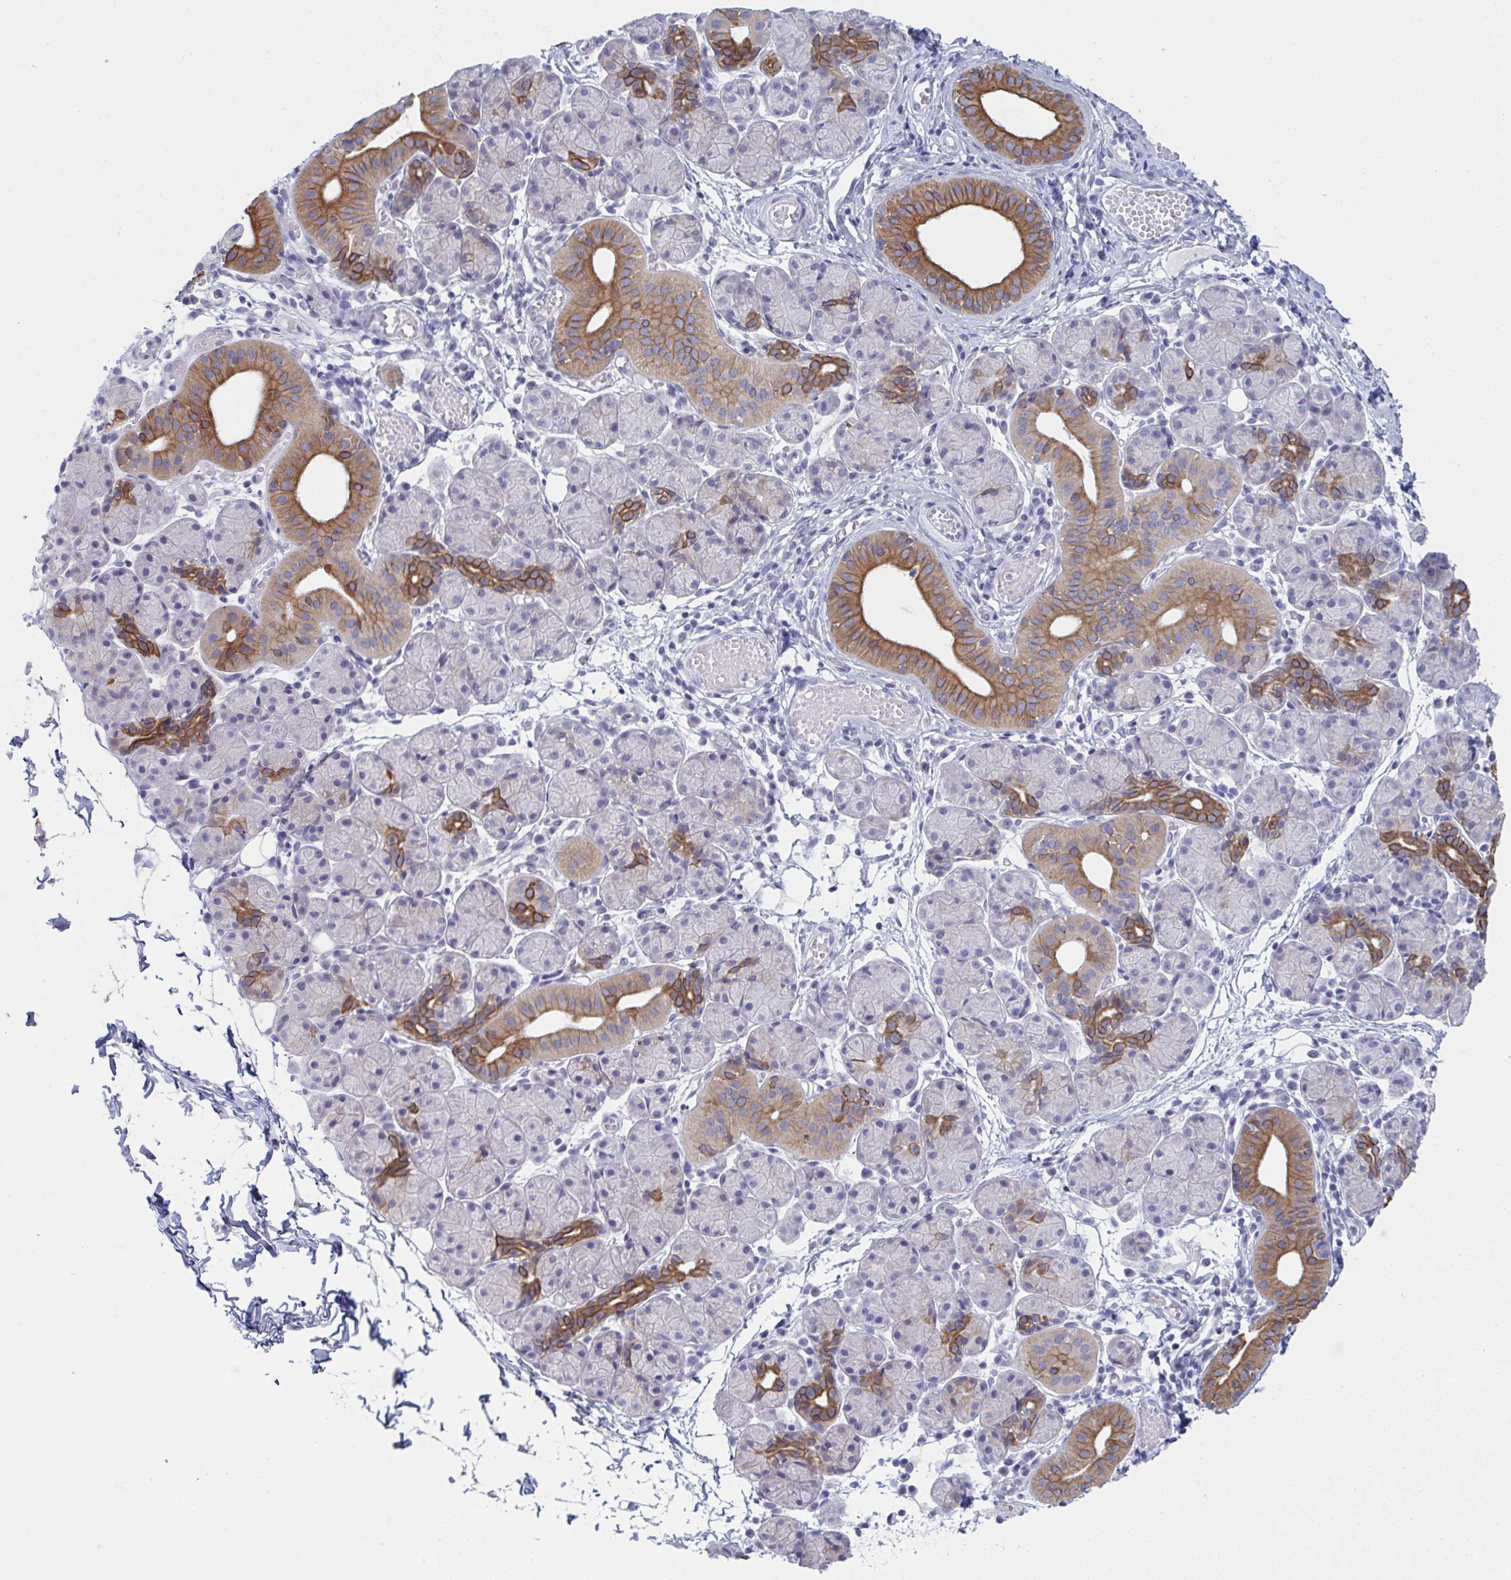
{"staining": {"intensity": "strong", "quantity": "<25%", "location": "cytoplasmic/membranous"}, "tissue": "salivary gland", "cell_type": "Glandular cells", "image_type": "normal", "snomed": [{"axis": "morphology", "description": "Normal tissue, NOS"}, {"axis": "morphology", "description": "Inflammation, NOS"}, {"axis": "topography", "description": "Lymph node"}, {"axis": "topography", "description": "Salivary gland"}], "caption": "The histopathology image shows a brown stain indicating the presence of a protein in the cytoplasmic/membranous of glandular cells in salivary gland. The protein is stained brown, and the nuclei are stained in blue (DAB IHC with brightfield microscopy, high magnification).", "gene": "TENT5D", "patient": {"sex": "male", "age": 3}}